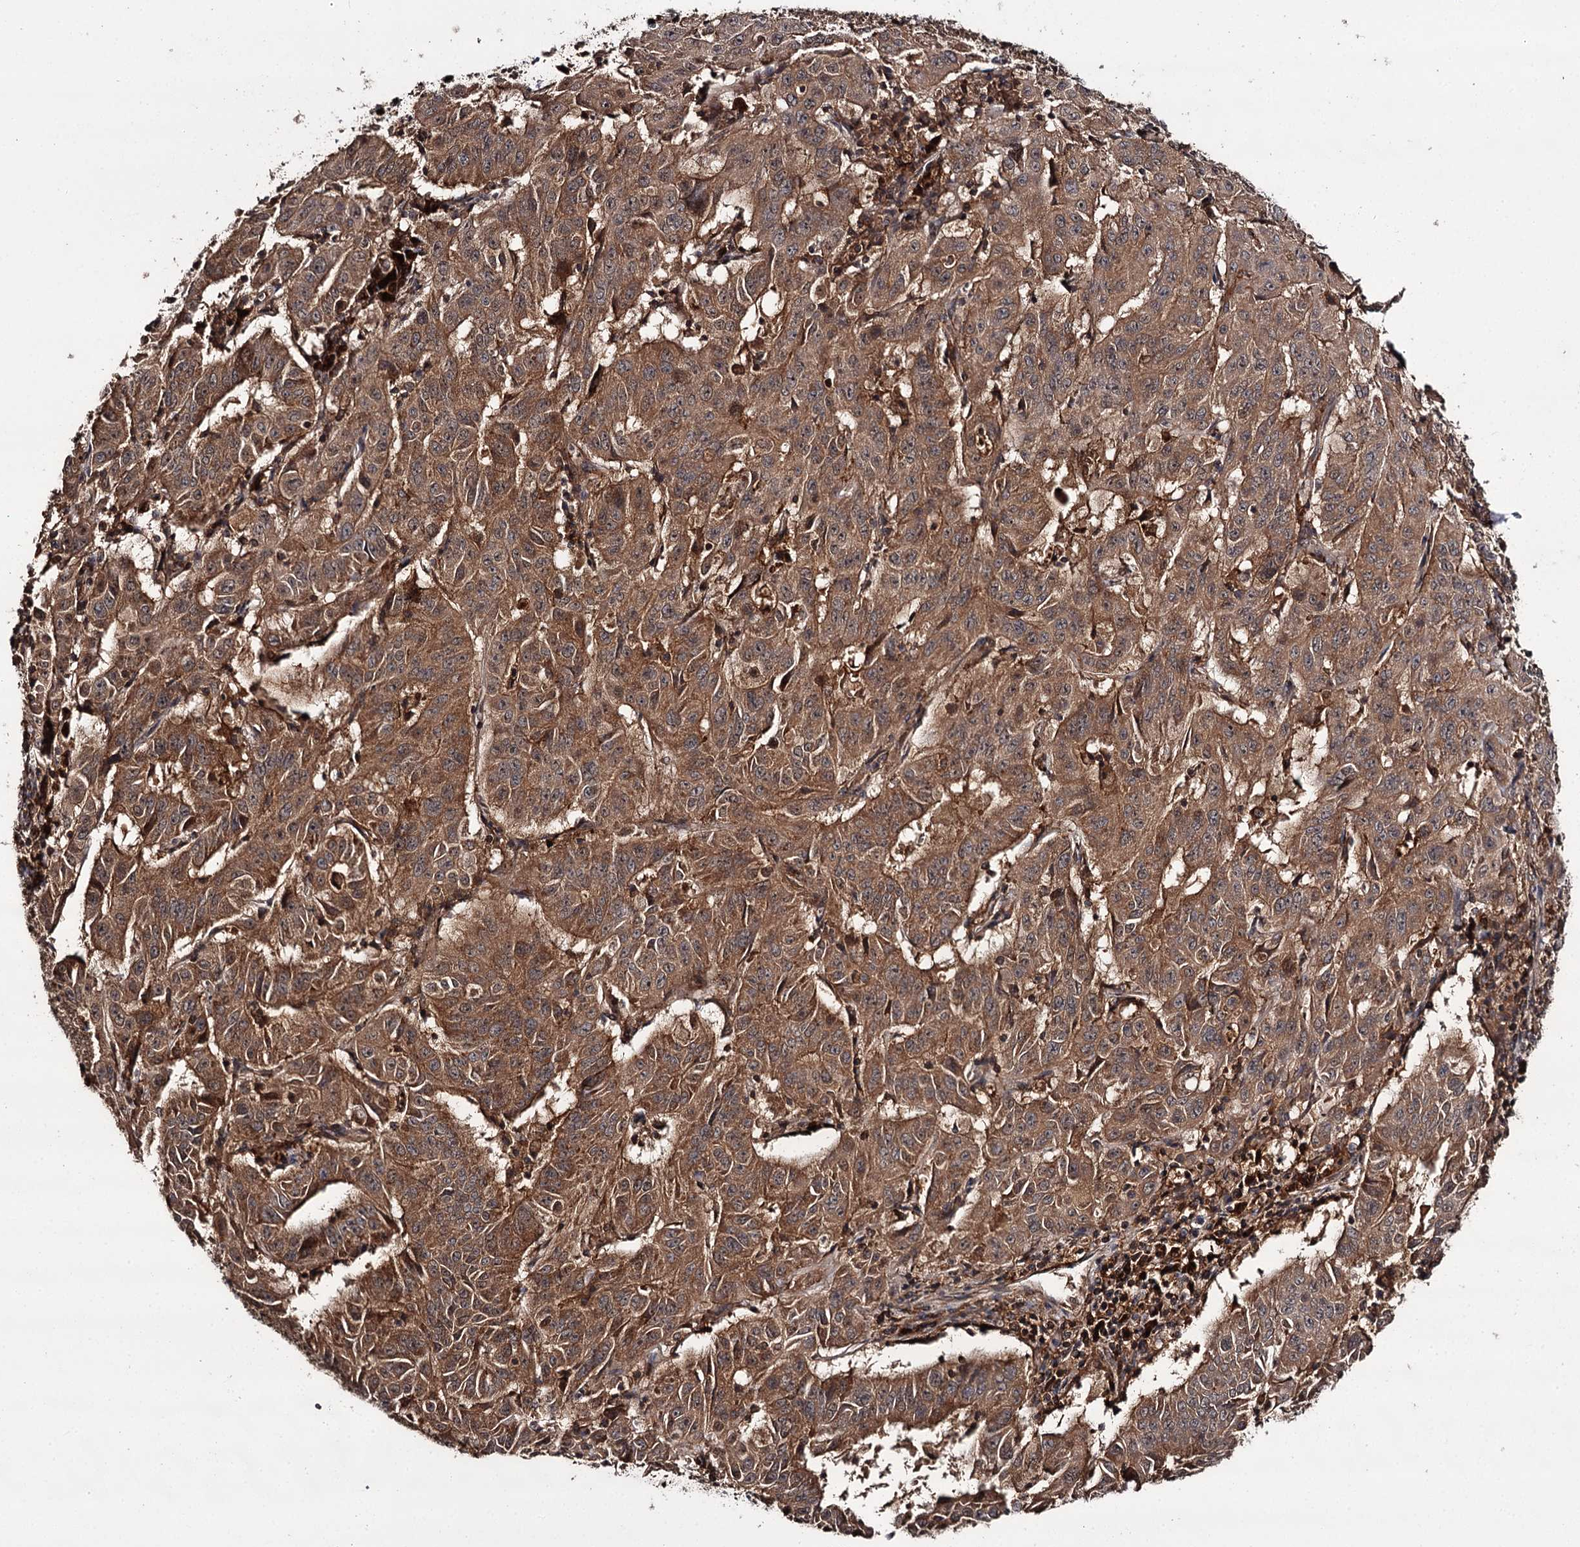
{"staining": {"intensity": "moderate", "quantity": ">75%", "location": "cytoplasmic/membranous"}, "tissue": "pancreatic cancer", "cell_type": "Tumor cells", "image_type": "cancer", "snomed": [{"axis": "morphology", "description": "Adenocarcinoma, NOS"}, {"axis": "topography", "description": "Pancreas"}], "caption": "Adenocarcinoma (pancreatic) stained with a protein marker shows moderate staining in tumor cells.", "gene": "TTC12", "patient": {"sex": "male", "age": 63}}